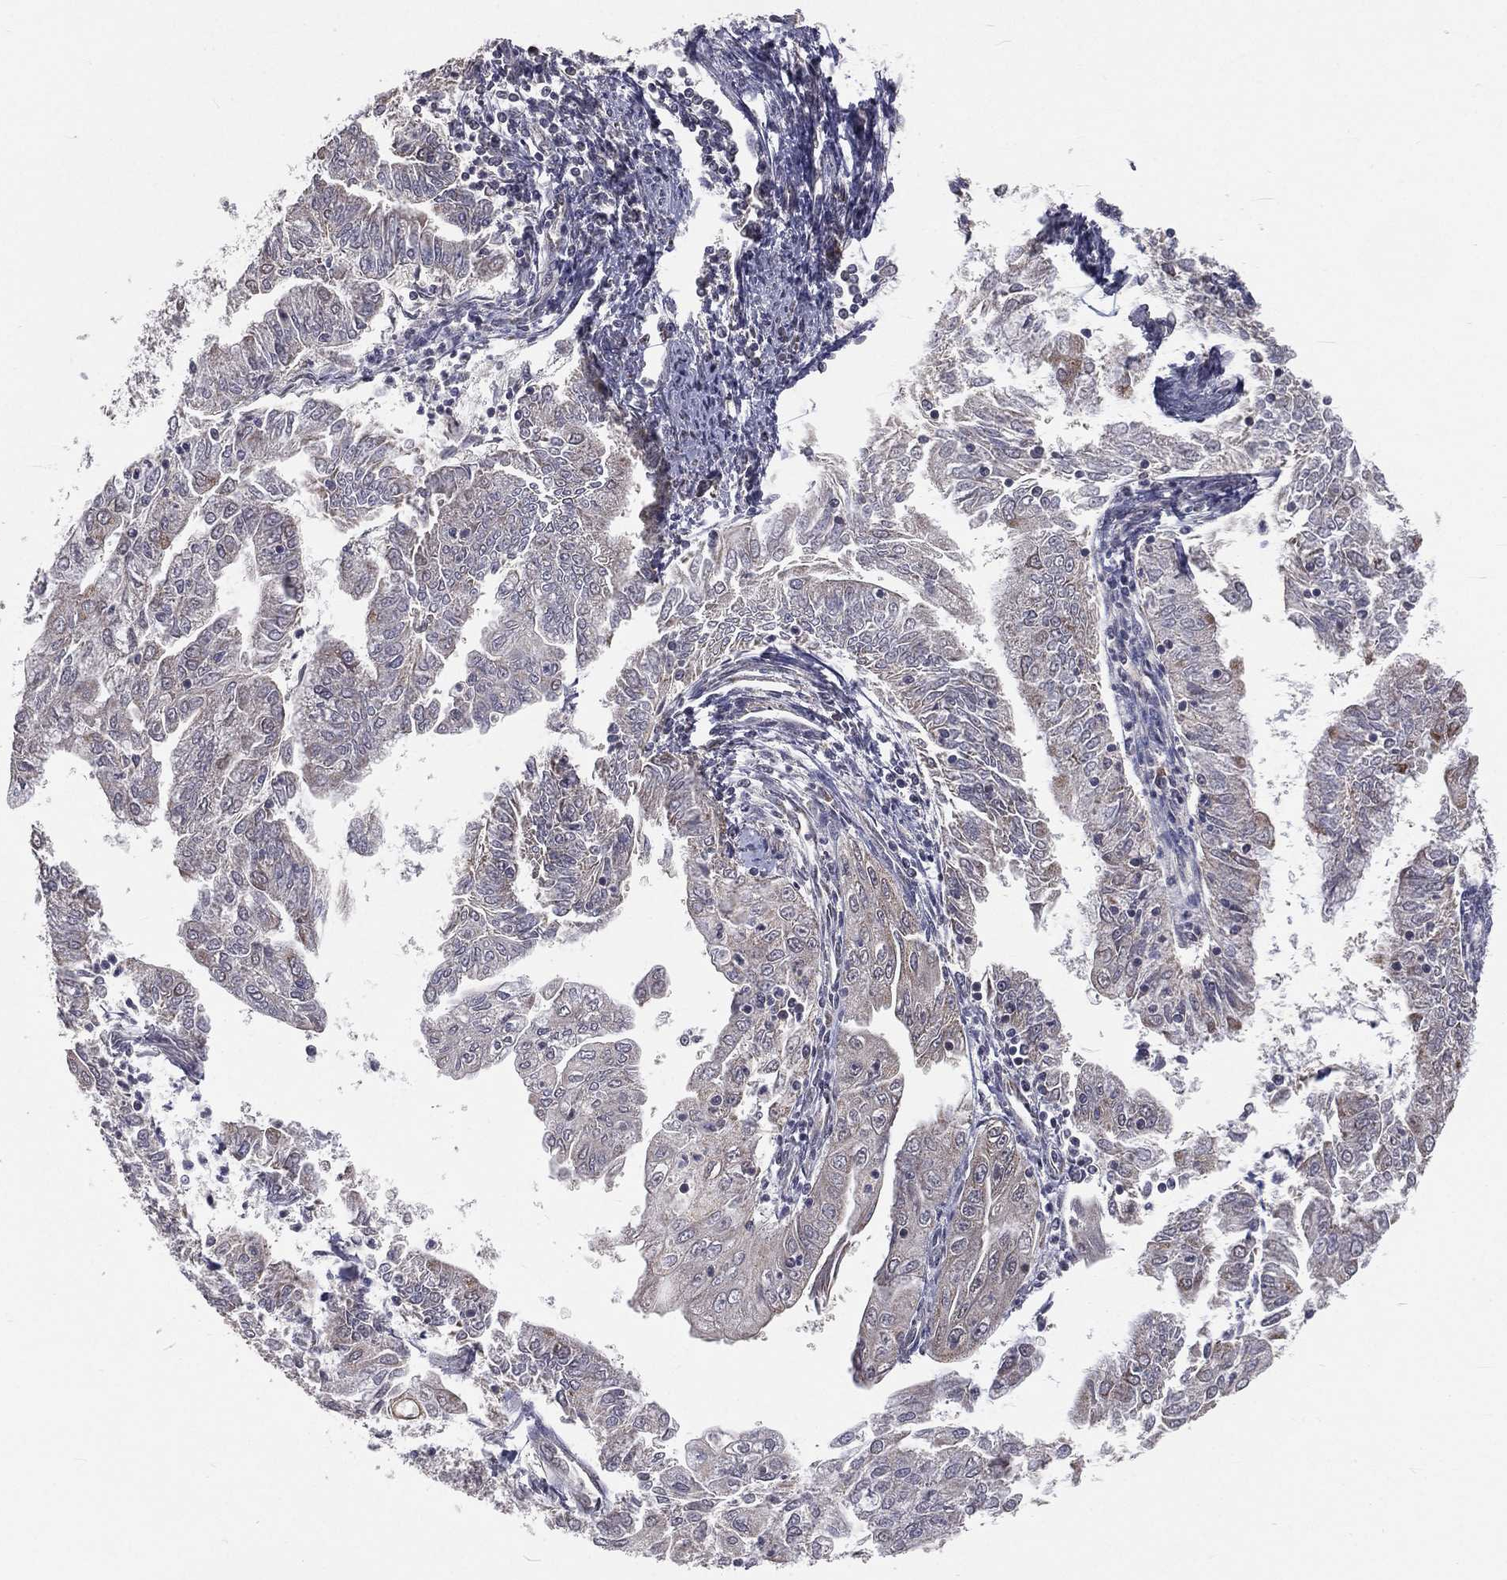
{"staining": {"intensity": "negative", "quantity": "none", "location": "none"}, "tissue": "endometrial cancer", "cell_type": "Tumor cells", "image_type": "cancer", "snomed": [{"axis": "morphology", "description": "Adenocarcinoma, NOS"}, {"axis": "topography", "description": "Endometrium"}], "caption": "Protein analysis of endometrial cancer (adenocarcinoma) demonstrates no significant positivity in tumor cells.", "gene": "MRPL46", "patient": {"sex": "female", "age": 56}}